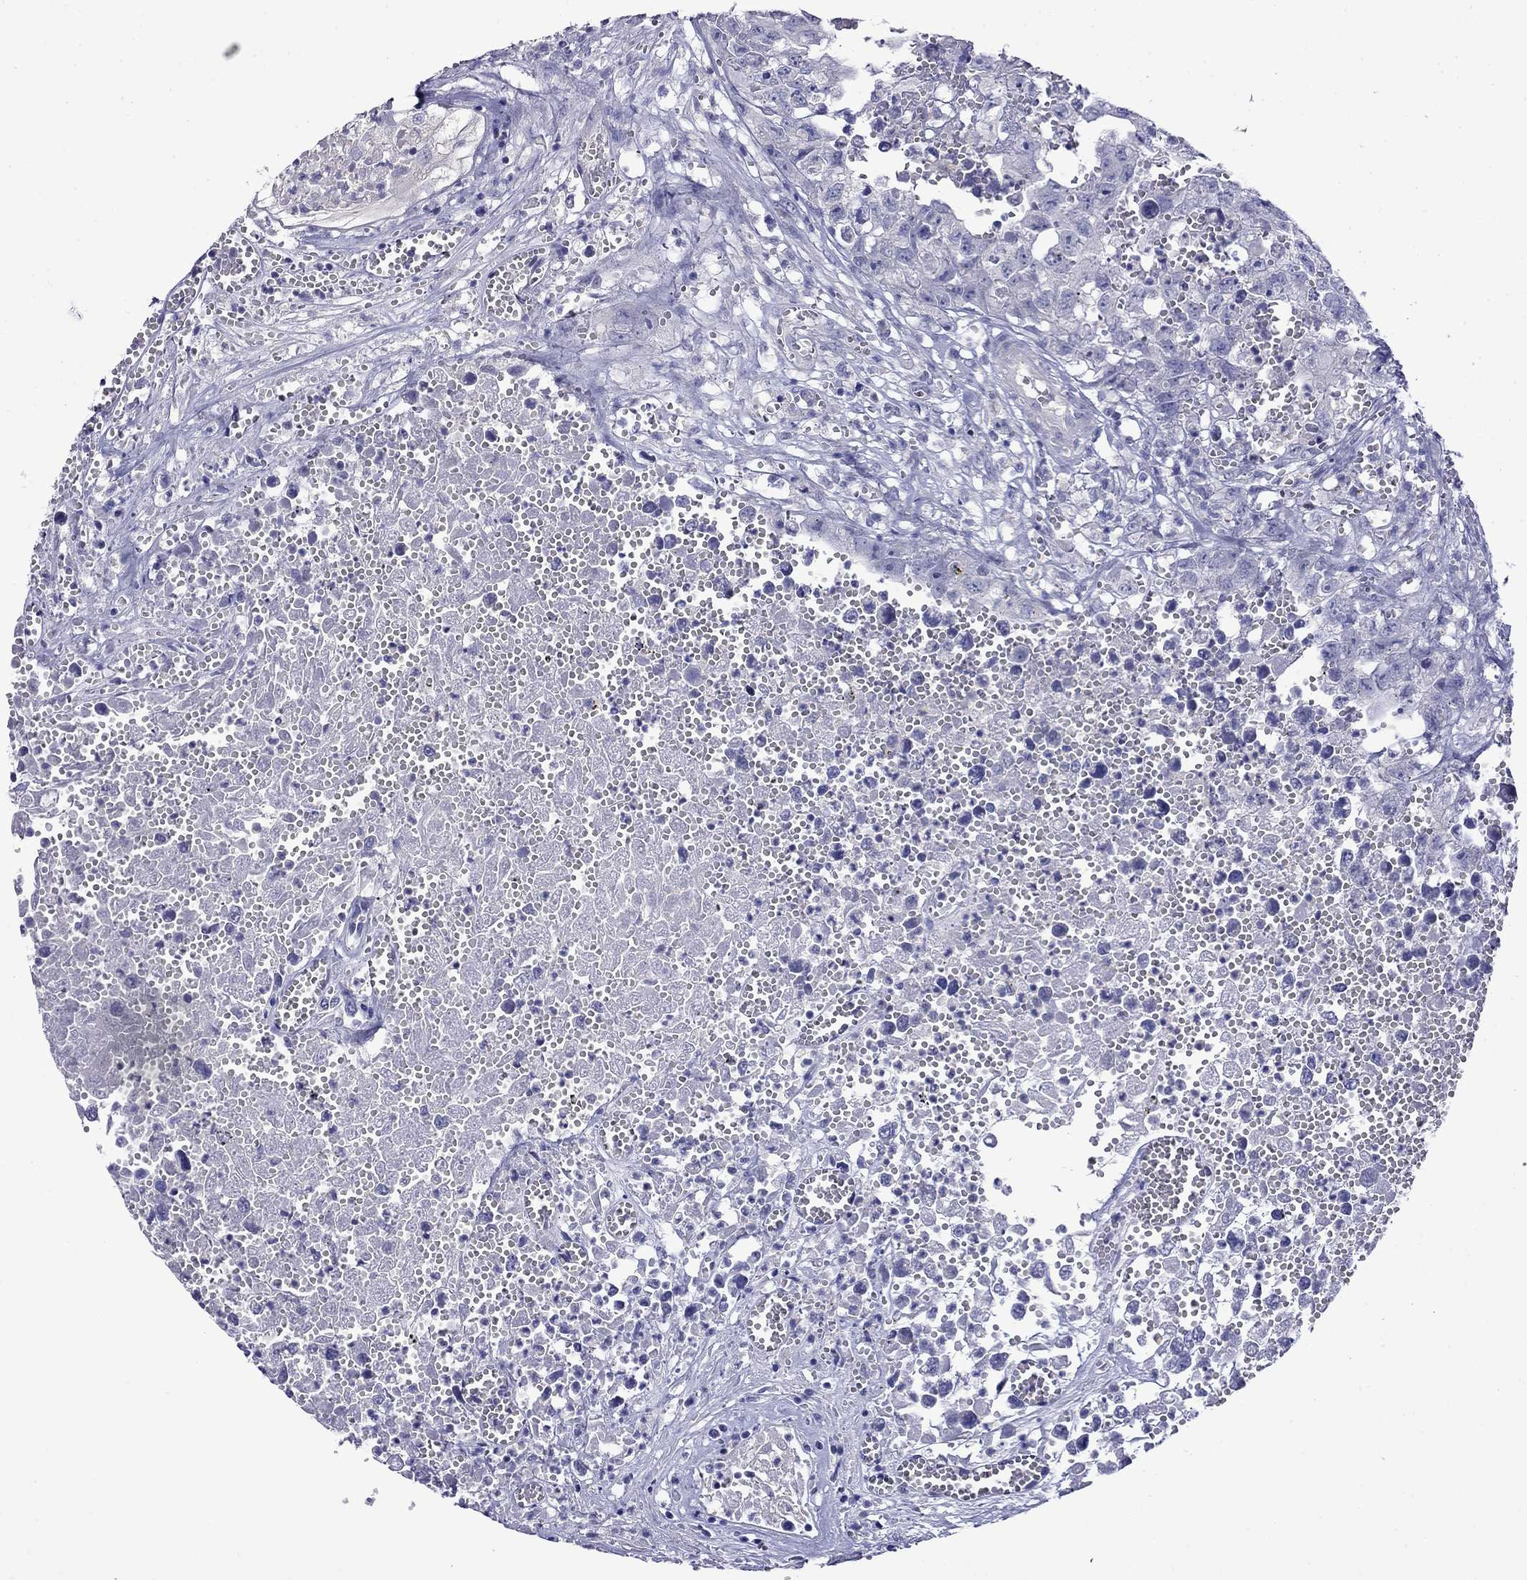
{"staining": {"intensity": "negative", "quantity": "none", "location": "none"}, "tissue": "testis cancer", "cell_type": "Tumor cells", "image_type": "cancer", "snomed": [{"axis": "morphology", "description": "Seminoma, NOS"}, {"axis": "morphology", "description": "Carcinoma, Embryonal, NOS"}, {"axis": "topography", "description": "Testis"}], "caption": "This image is of seminoma (testis) stained with immunohistochemistry to label a protein in brown with the nuclei are counter-stained blue. There is no expression in tumor cells.", "gene": "MYO15A", "patient": {"sex": "male", "age": 22}}